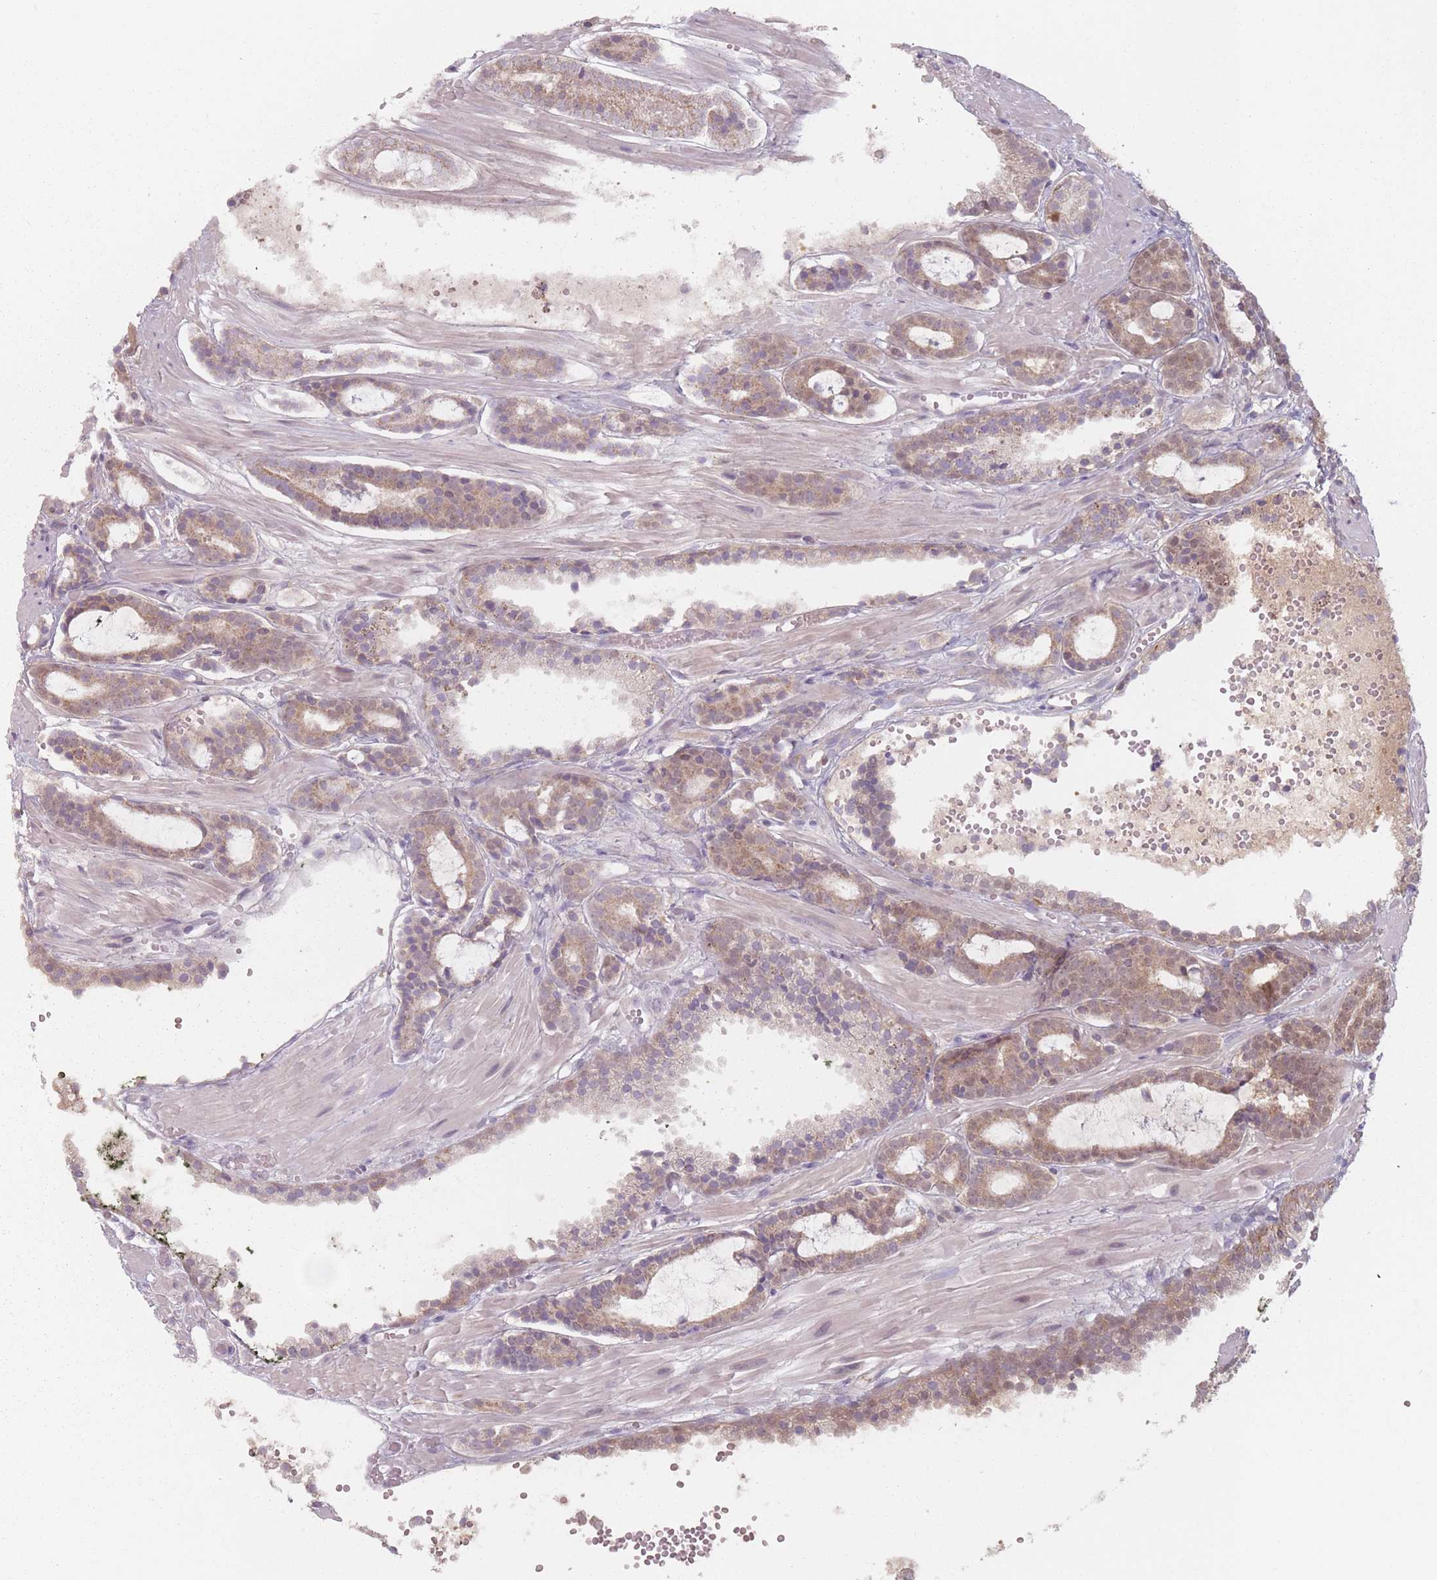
{"staining": {"intensity": "moderate", "quantity": ">75%", "location": "cytoplasmic/membranous"}, "tissue": "prostate cancer", "cell_type": "Tumor cells", "image_type": "cancer", "snomed": [{"axis": "morphology", "description": "Adenocarcinoma, High grade"}, {"axis": "topography", "description": "Prostate"}], "caption": "Immunohistochemistry (IHC) histopathology image of neoplastic tissue: human prostate adenocarcinoma (high-grade) stained using IHC exhibits medium levels of moderate protein expression localized specifically in the cytoplasmic/membranous of tumor cells, appearing as a cytoplasmic/membranous brown color.", "gene": "NAXE", "patient": {"sex": "male", "age": 71}}